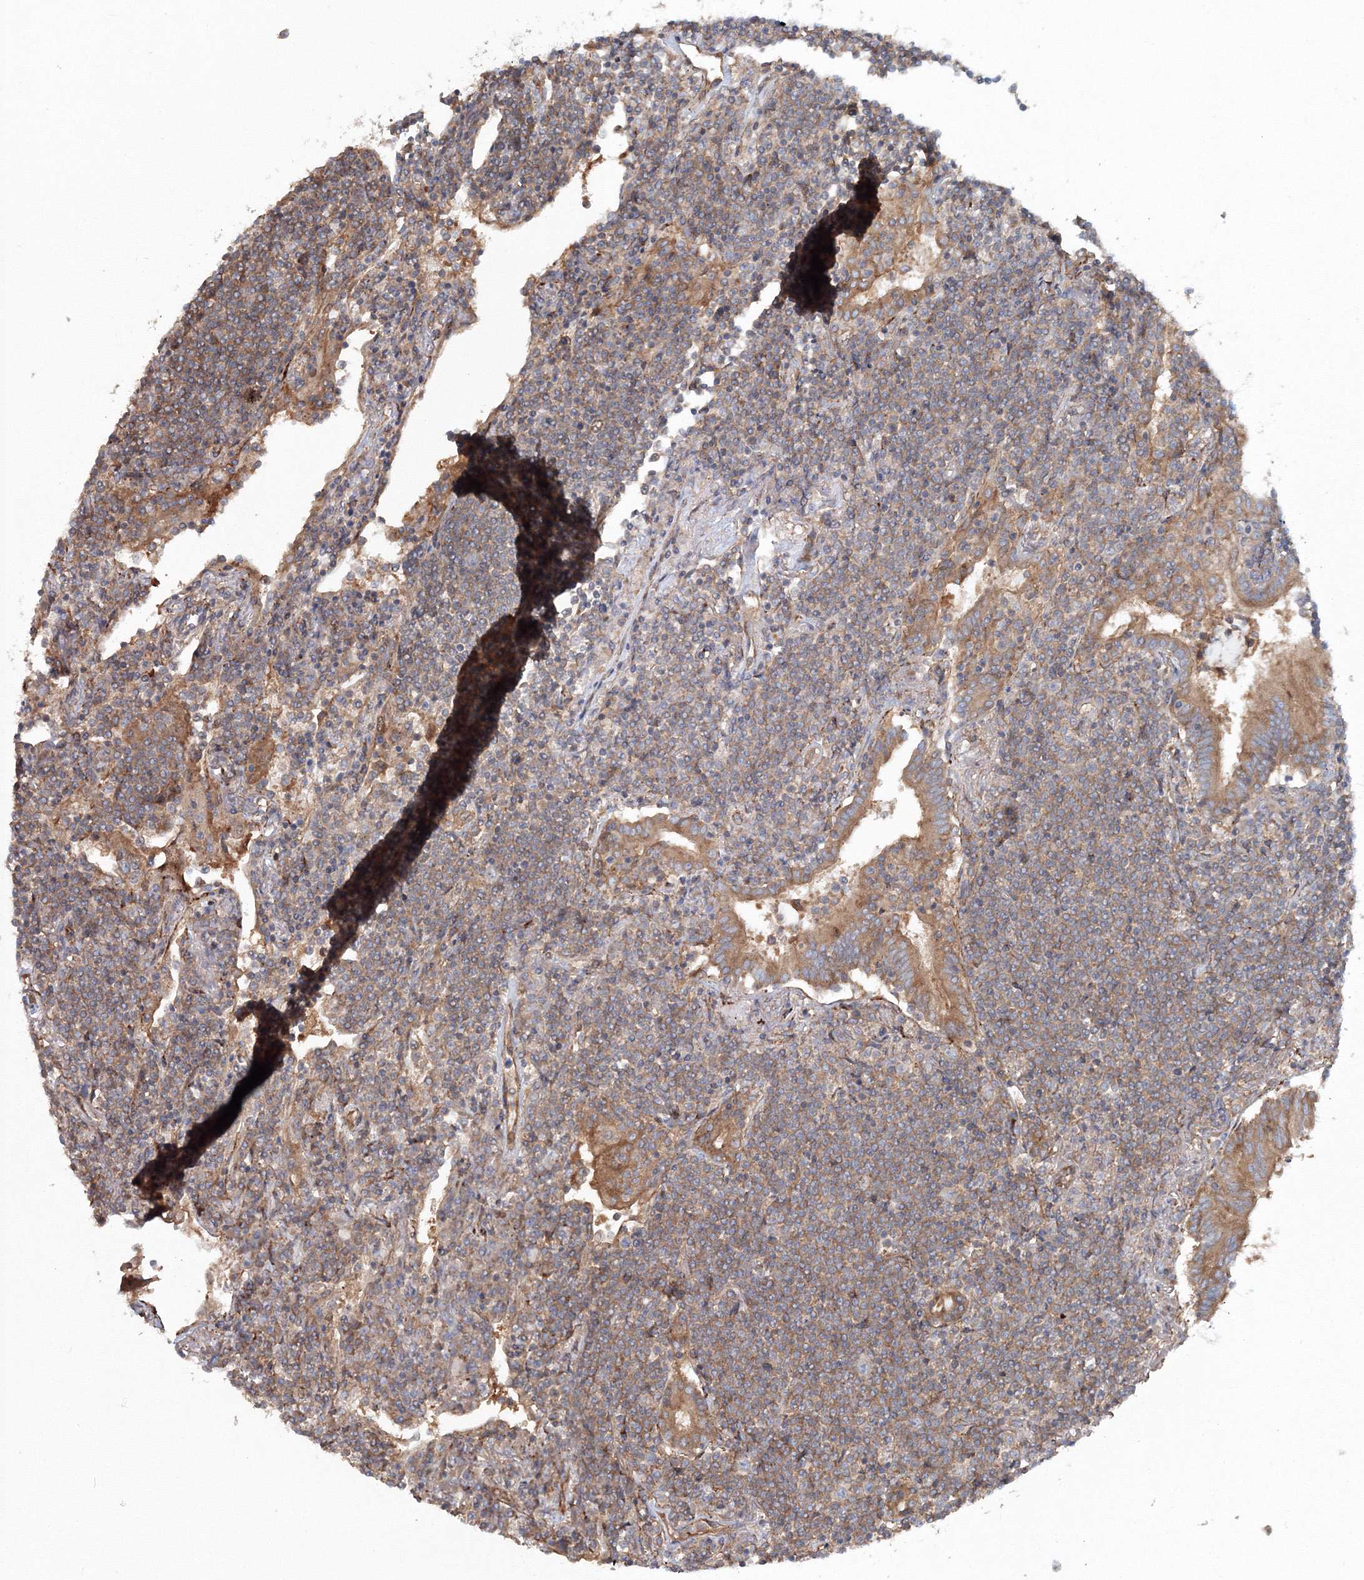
{"staining": {"intensity": "moderate", "quantity": ">75%", "location": "cytoplasmic/membranous"}, "tissue": "lymphoma", "cell_type": "Tumor cells", "image_type": "cancer", "snomed": [{"axis": "morphology", "description": "Malignant lymphoma, non-Hodgkin's type, Low grade"}, {"axis": "topography", "description": "Lung"}], "caption": "This image demonstrates lymphoma stained with IHC to label a protein in brown. The cytoplasmic/membranous of tumor cells show moderate positivity for the protein. Nuclei are counter-stained blue.", "gene": "EXOC1", "patient": {"sex": "female", "age": 71}}